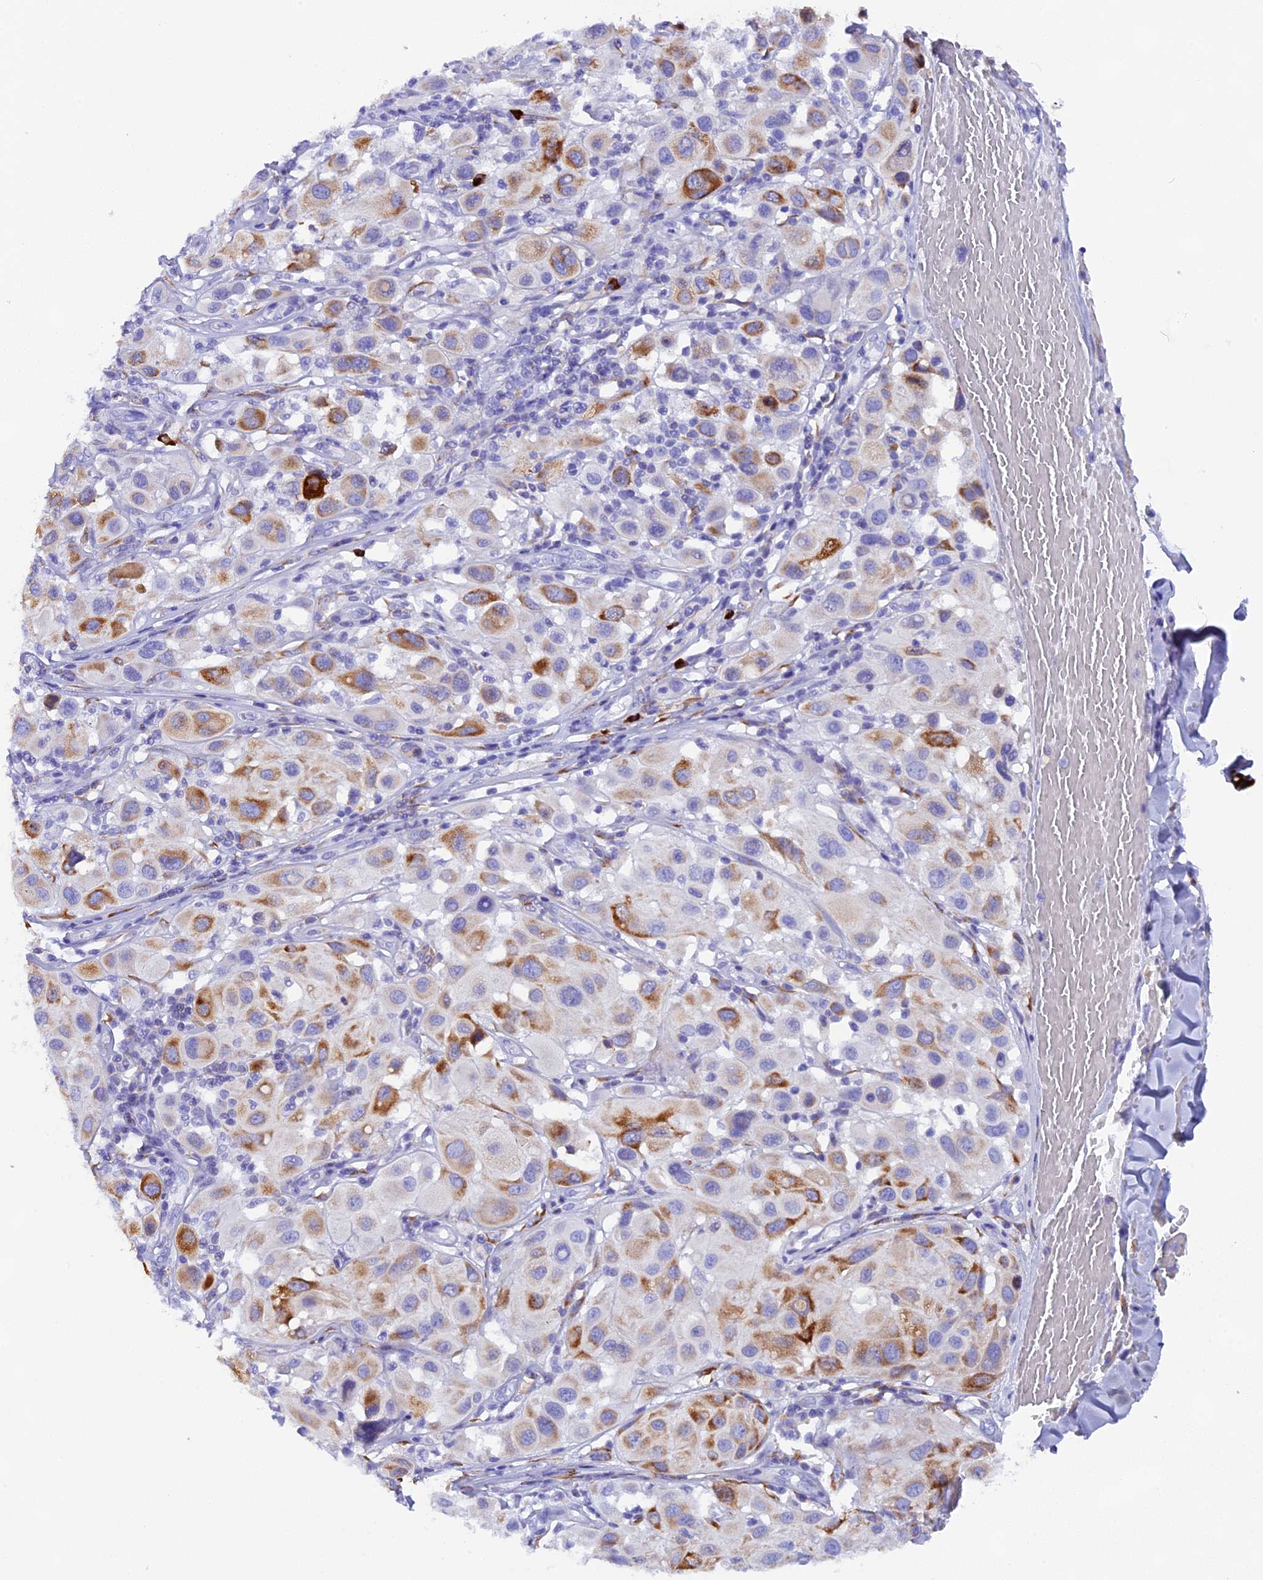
{"staining": {"intensity": "moderate", "quantity": "25%-75%", "location": "cytoplasmic/membranous"}, "tissue": "melanoma", "cell_type": "Tumor cells", "image_type": "cancer", "snomed": [{"axis": "morphology", "description": "Malignant melanoma, Metastatic site"}, {"axis": "topography", "description": "Skin"}], "caption": "A medium amount of moderate cytoplasmic/membranous expression is seen in about 25%-75% of tumor cells in malignant melanoma (metastatic site) tissue. The protein is stained brown, and the nuclei are stained in blue (DAB IHC with brightfield microscopy, high magnification).", "gene": "FKBP11", "patient": {"sex": "male", "age": 41}}